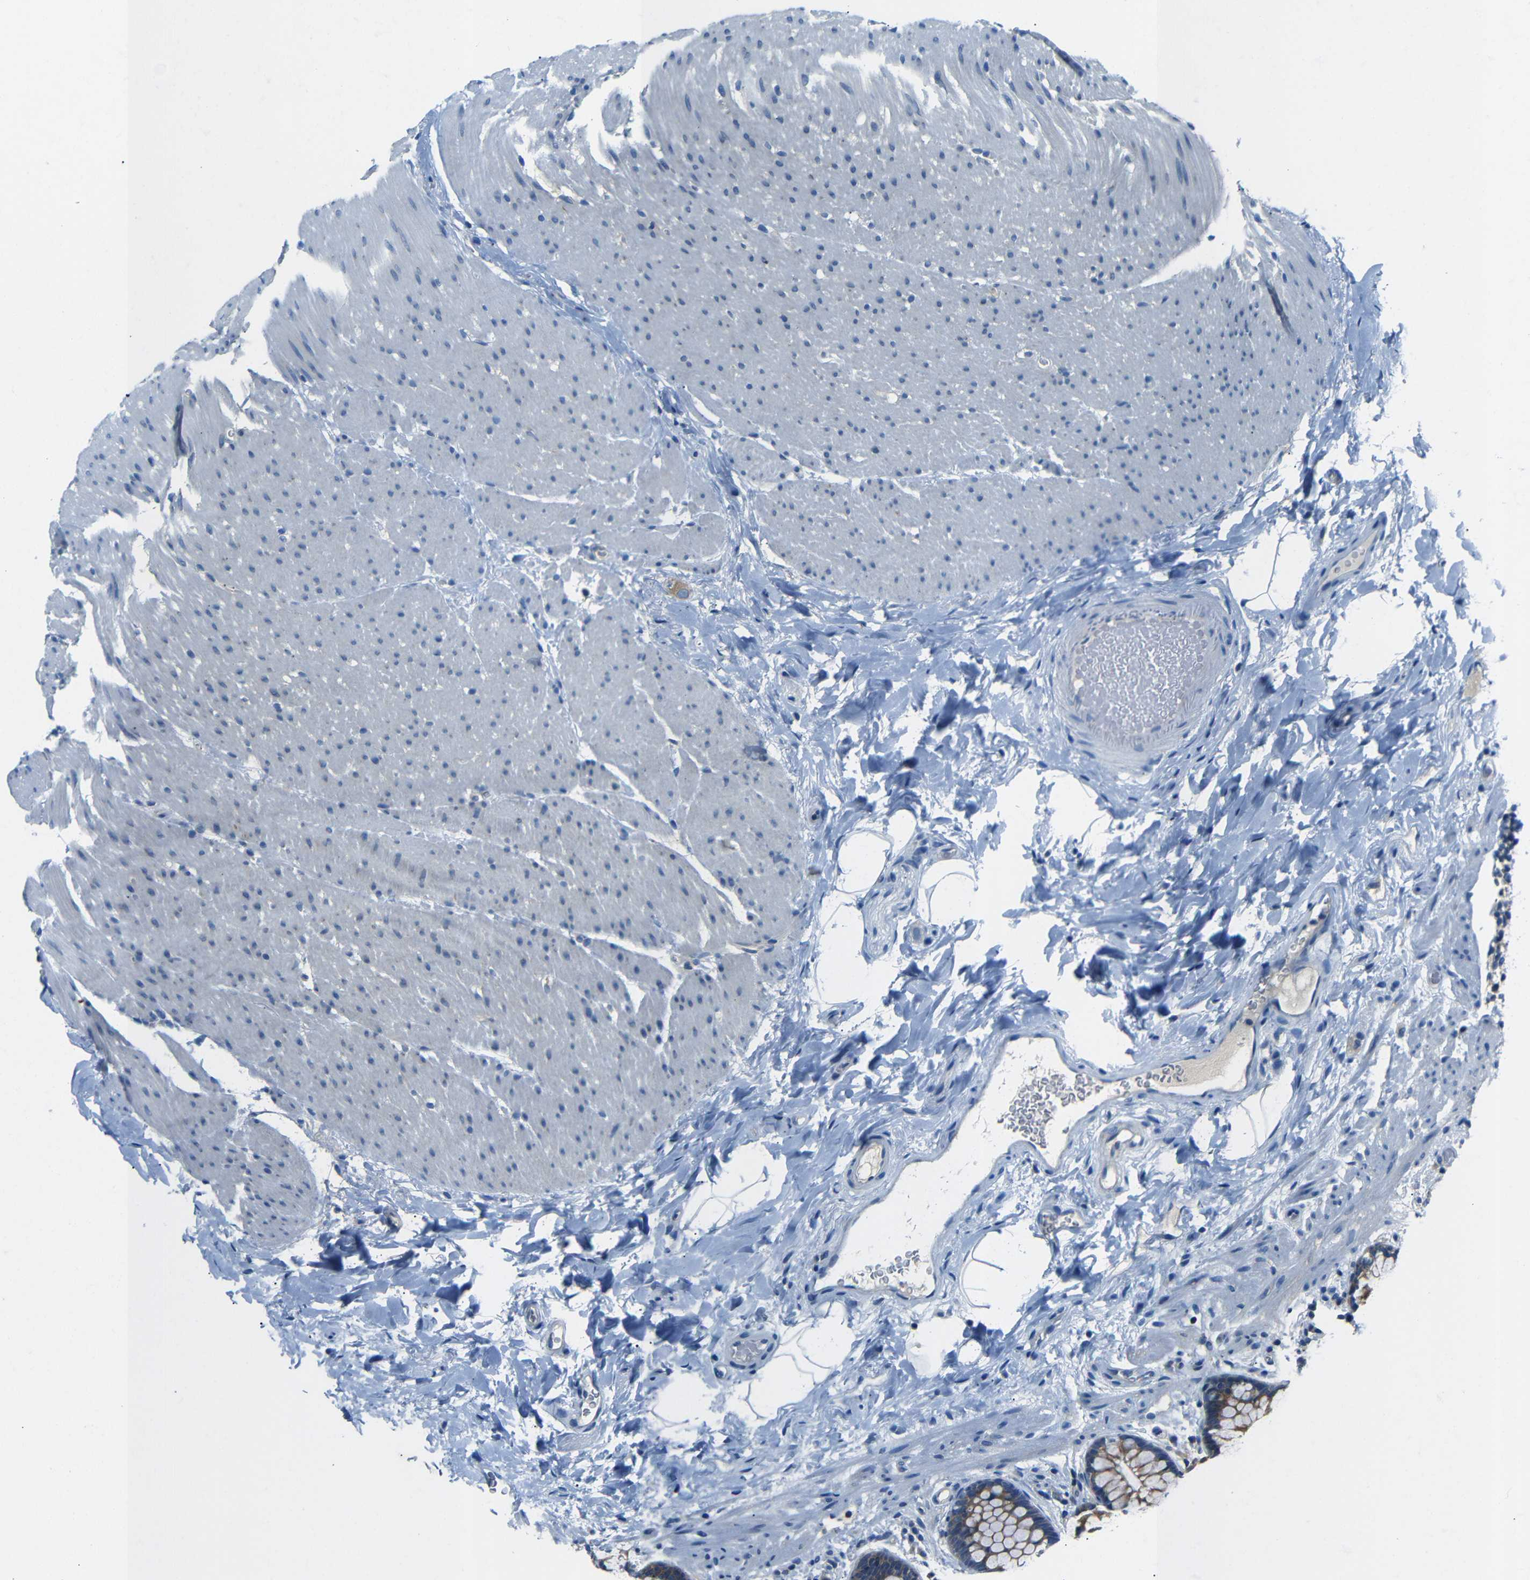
{"staining": {"intensity": "negative", "quantity": "none", "location": "none"}, "tissue": "colon", "cell_type": "Endothelial cells", "image_type": "normal", "snomed": [{"axis": "morphology", "description": "Normal tissue, NOS"}, {"axis": "topography", "description": "Colon"}], "caption": "Colon stained for a protein using immunohistochemistry (IHC) demonstrates no staining endothelial cells.", "gene": "DCP1A", "patient": {"sex": "female", "age": 80}}